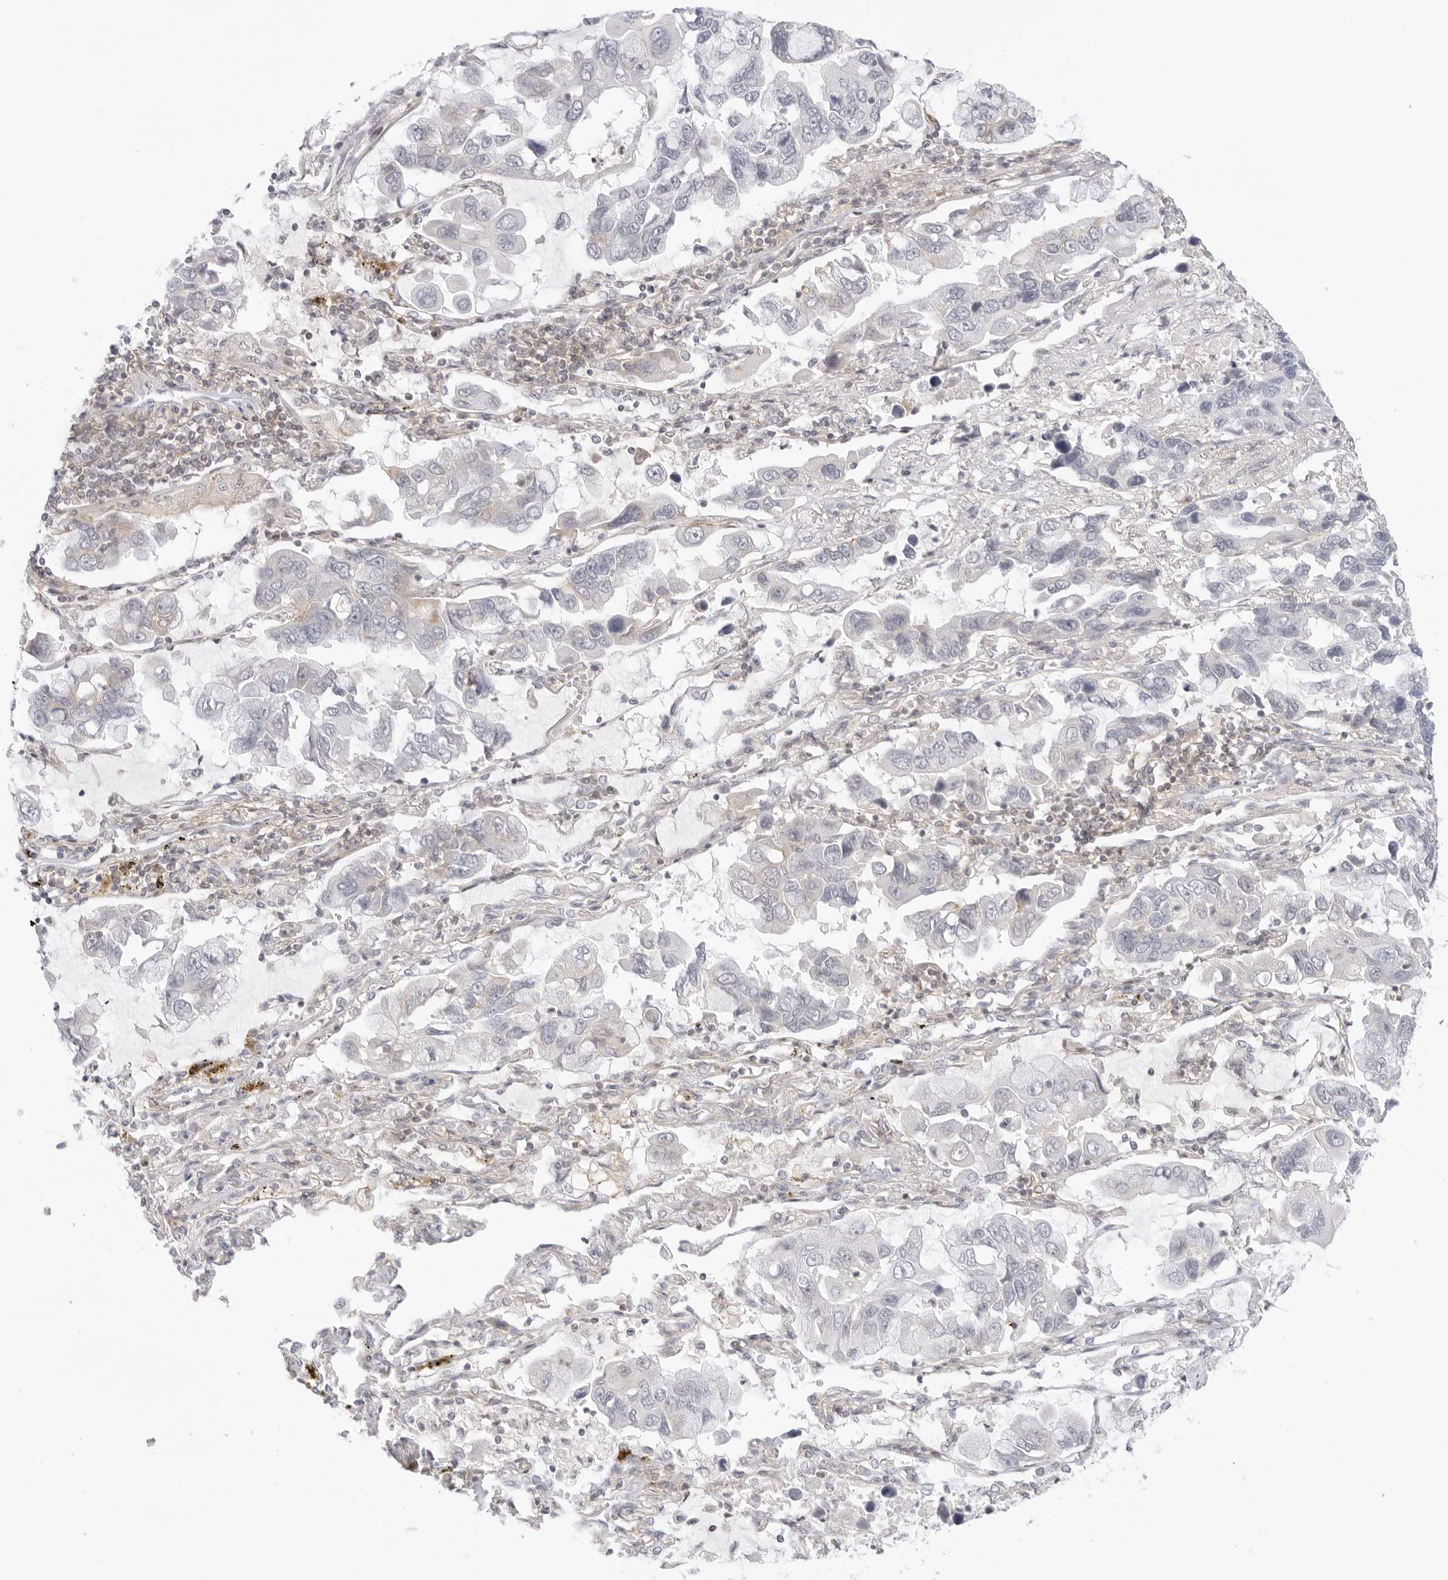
{"staining": {"intensity": "negative", "quantity": "none", "location": "none"}, "tissue": "lung cancer", "cell_type": "Tumor cells", "image_type": "cancer", "snomed": [{"axis": "morphology", "description": "Adenocarcinoma, NOS"}, {"axis": "topography", "description": "Lung"}], "caption": "Human lung cancer stained for a protein using immunohistochemistry reveals no staining in tumor cells.", "gene": "TNFRSF14", "patient": {"sex": "male", "age": 64}}